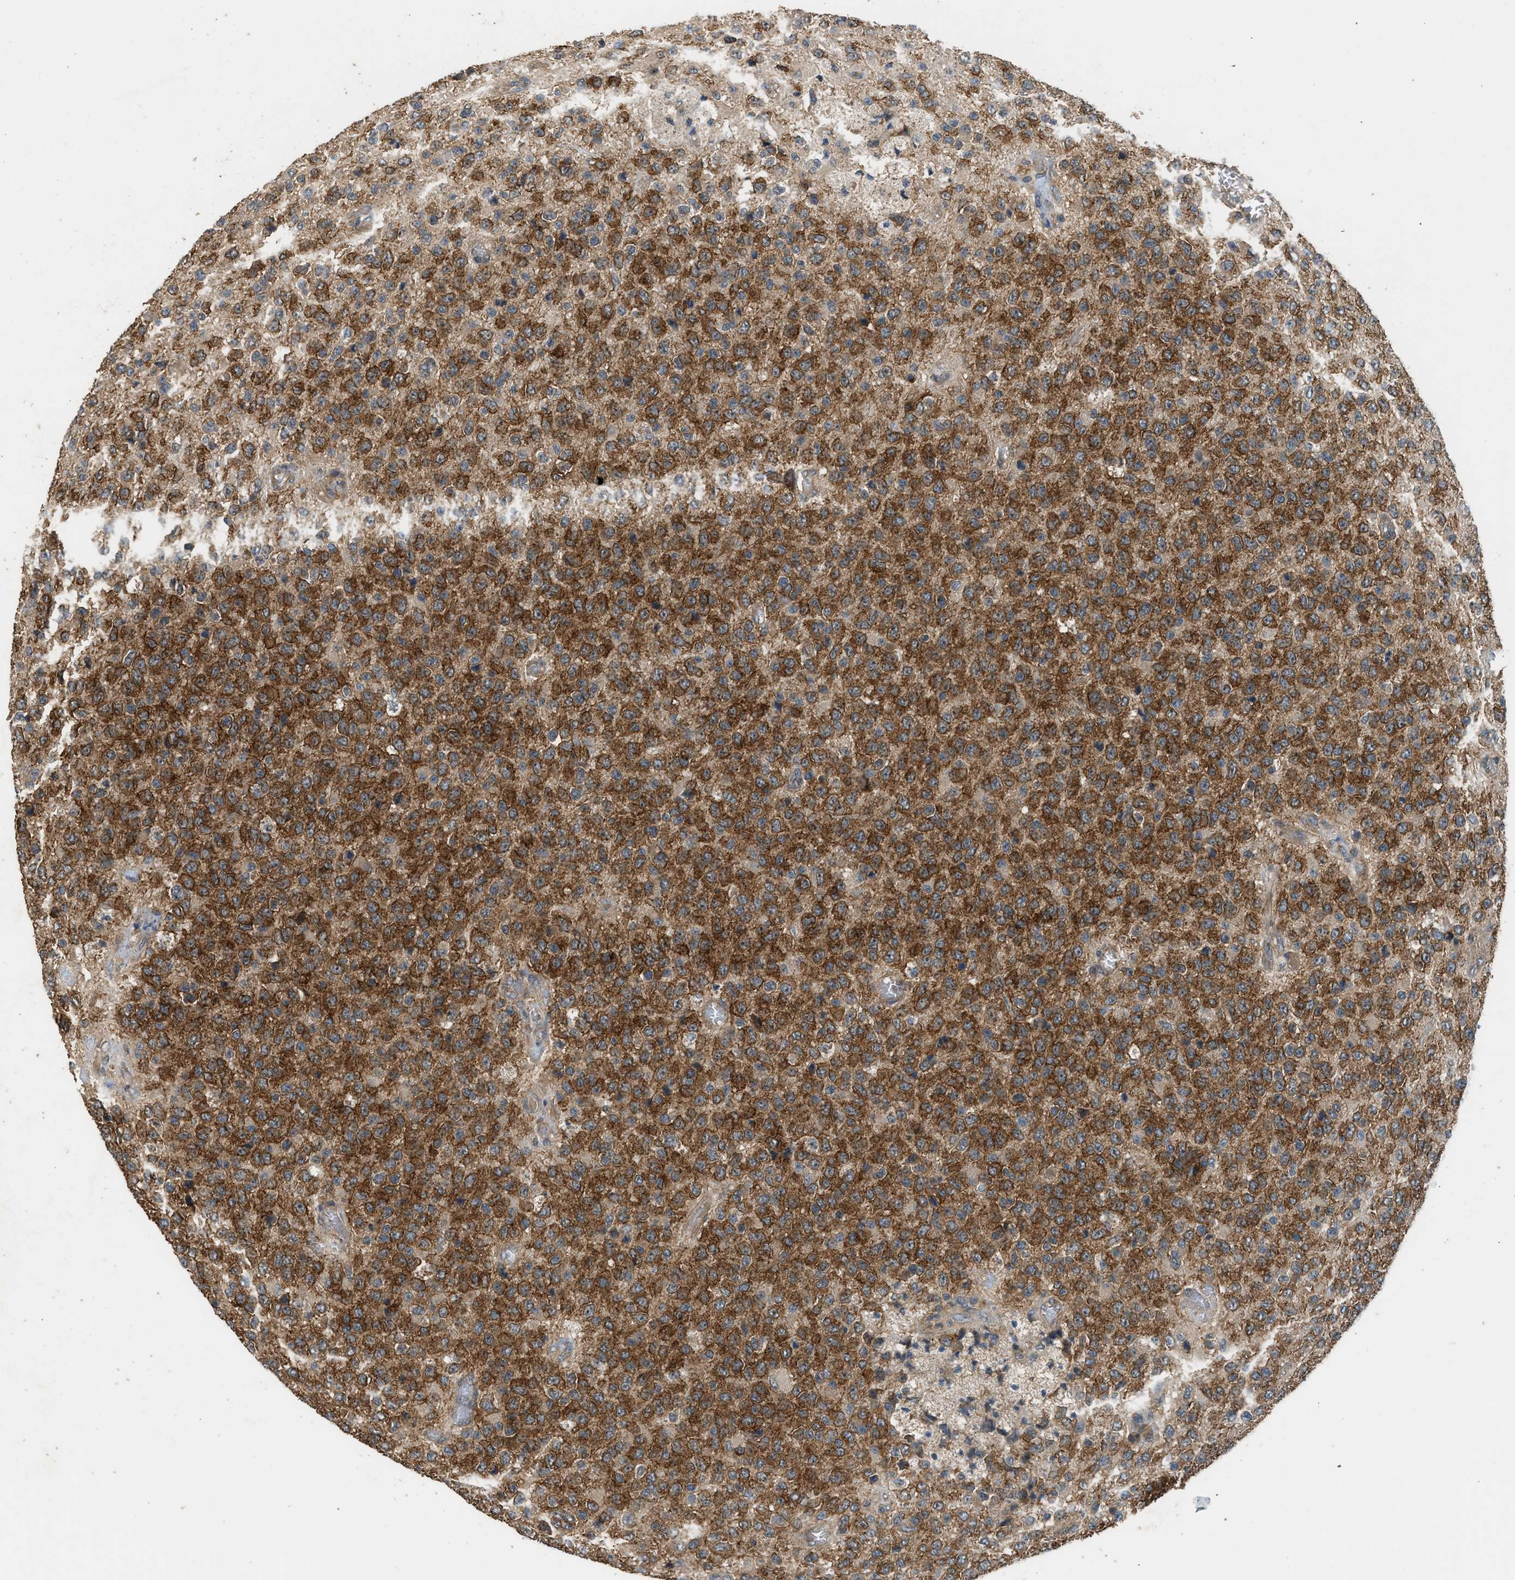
{"staining": {"intensity": "strong", "quantity": ">75%", "location": "cytoplasmic/membranous"}, "tissue": "glioma", "cell_type": "Tumor cells", "image_type": "cancer", "snomed": [{"axis": "morphology", "description": "Glioma, malignant, High grade"}, {"axis": "topography", "description": "pancreas cauda"}], "caption": "The histopathology image reveals staining of malignant glioma (high-grade), revealing strong cytoplasmic/membranous protein staining (brown color) within tumor cells.", "gene": "HIP1R", "patient": {"sex": "male", "age": 60}}